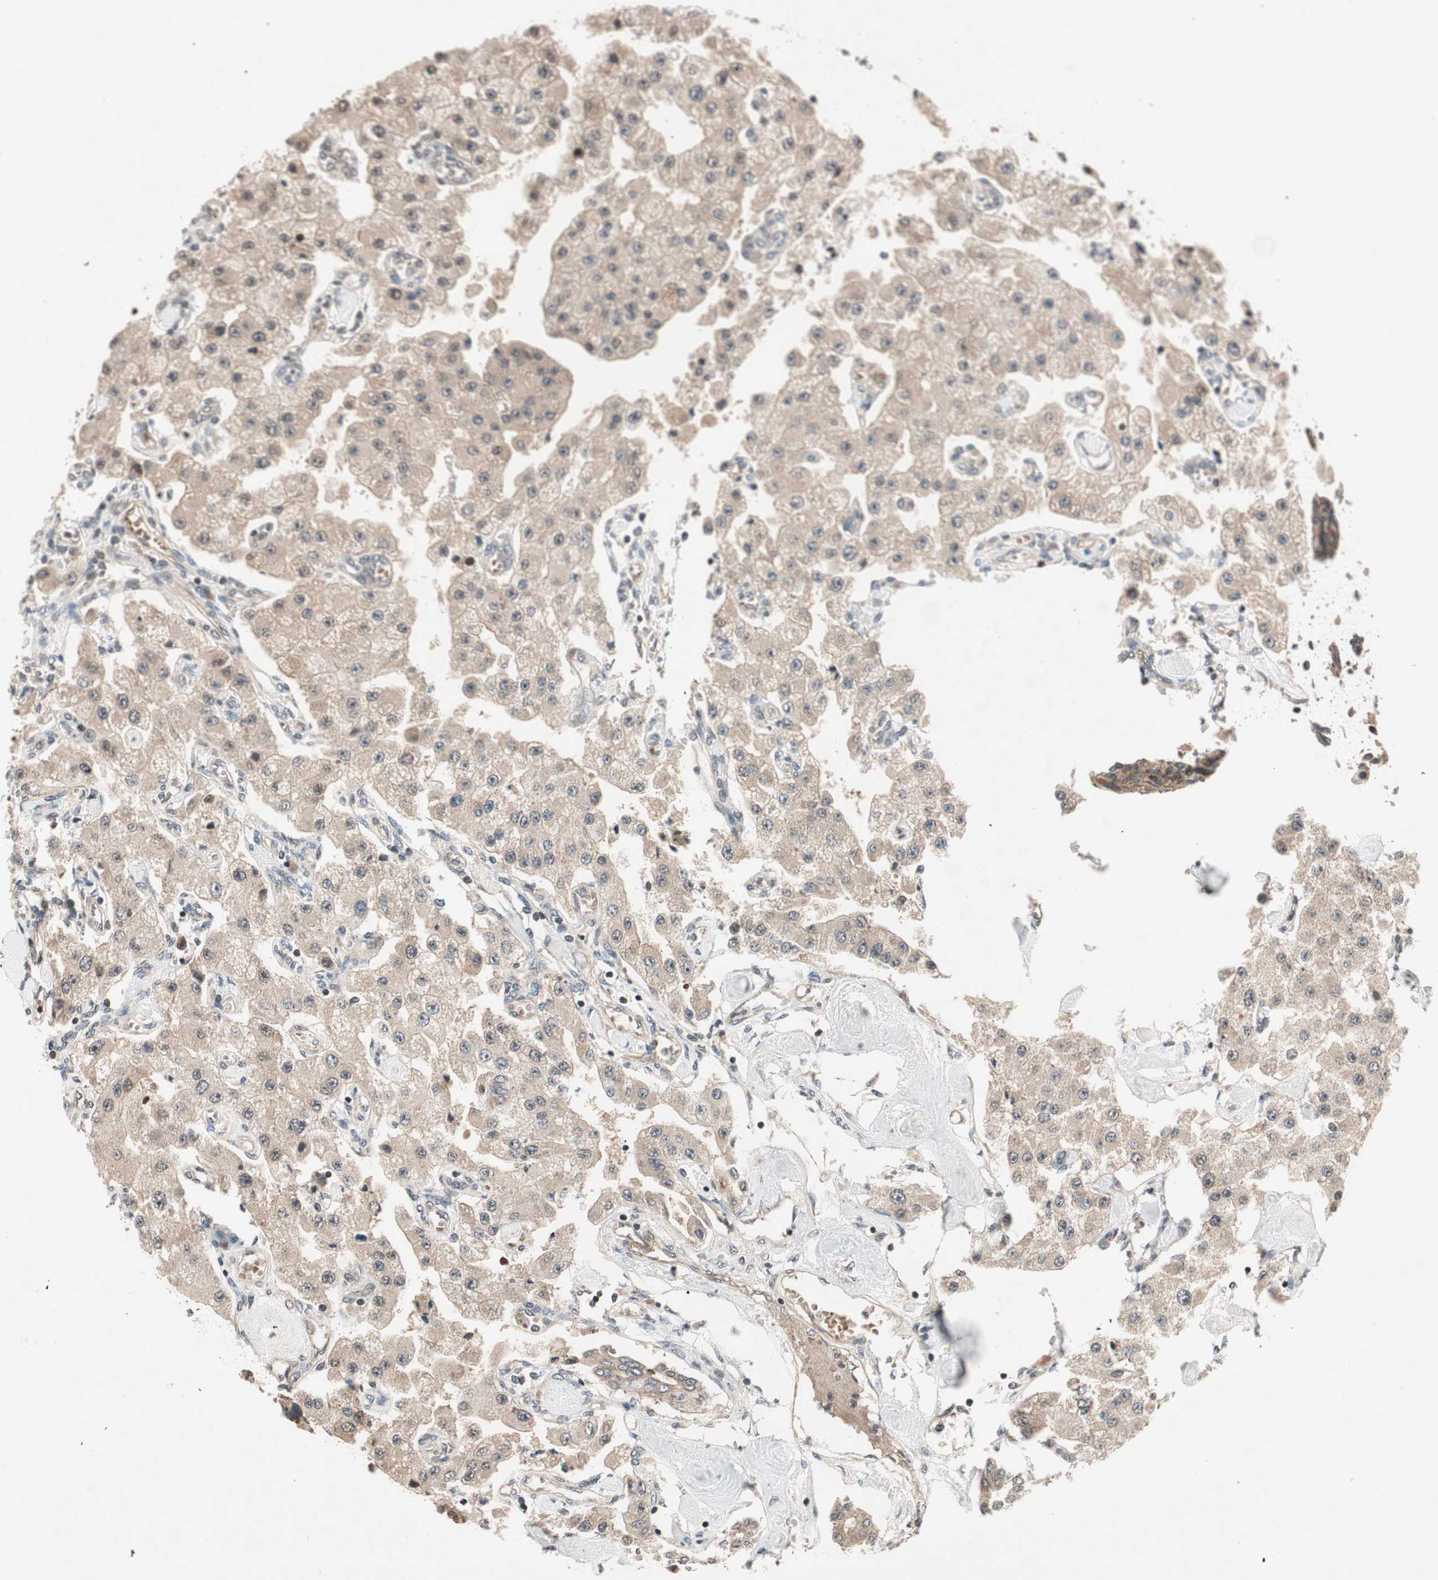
{"staining": {"intensity": "weak", "quantity": ">75%", "location": "cytoplasmic/membranous"}, "tissue": "carcinoid", "cell_type": "Tumor cells", "image_type": "cancer", "snomed": [{"axis": "morphology", "description": "Carcinoid, malignant, NOS"}, {"axis": "topography", "description": "Pancreas"}], "caption": "An IHC micrograph of neoplastic tissue is shown. Protein staining in brown highlights weak cytoplasmic/membranous positivity in carcinoid within tumor cells. (DAB IHC, brown staining for protein, blue staining for nuclei).", "gene": "GCLM", "patient": {"sex": "male", "age": 41}}